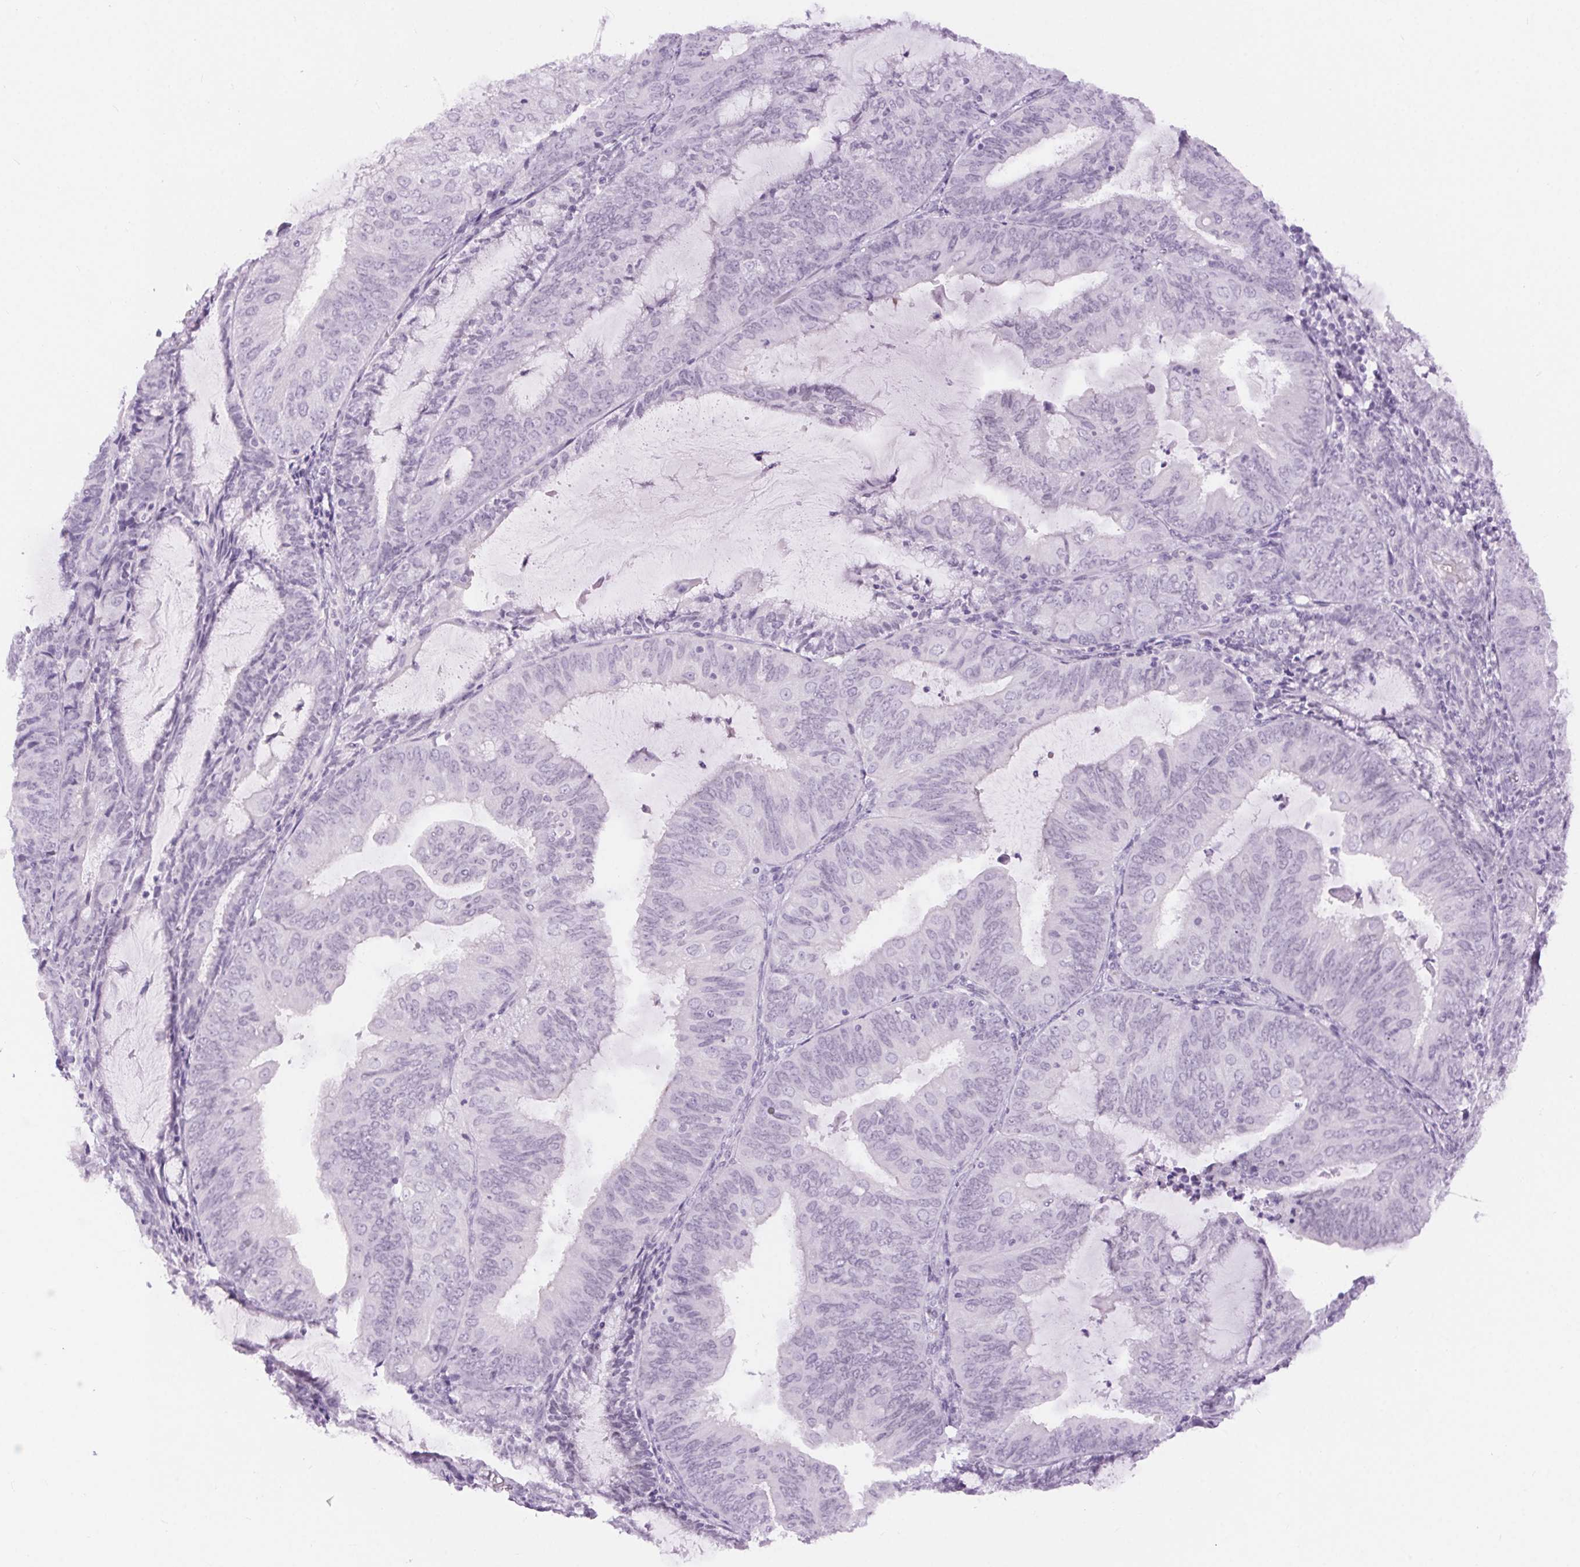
{"staining": {"intensity": "negative", "quantity": "none", "location": "none"}, "tissue": "endometrial cancer", "cell_type": "Tumor cells", "image_type": "cancer", "snomed": [{"axis": "morphology", "description": "Adenocarcinoma, NOS"}, {"axis": "topography", "description": "Endometrium"}], "caption": "Protein analysis of endometrial adenocarcinoma displays no significant staining in tumor cells. Brightfield microscopy of IHC stained with DAB (brown) and hematoxylin (blue), captured at high magnification.", "gene": "BEND2", "patient": {"sex": "female", "age": 81}}